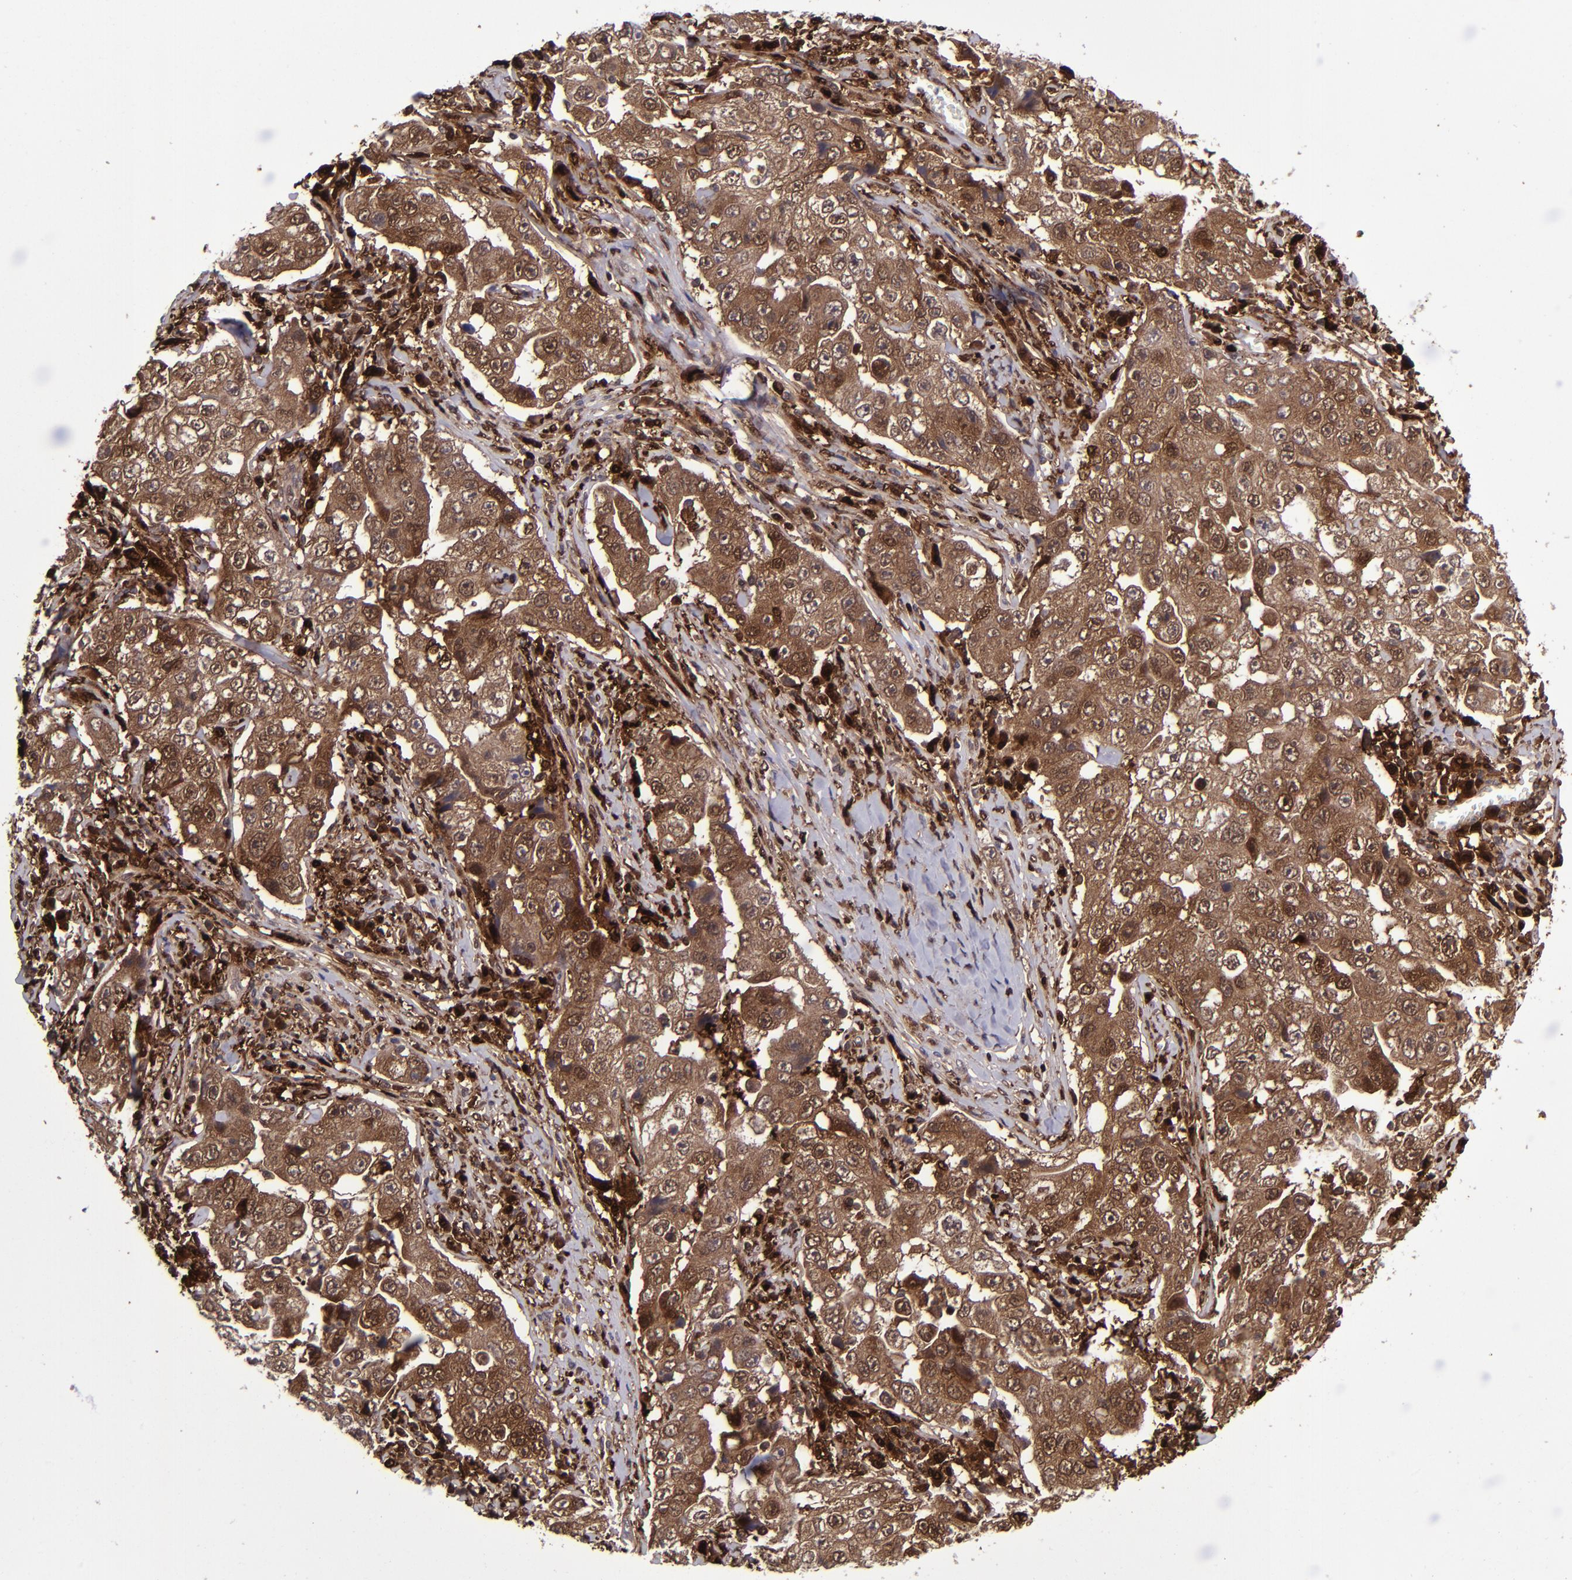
{"staining": {"intensity": "strong", "quantity": "25%-75%", "location": "cytoplasmic/membranous,nuclear"}, "tissue": "lung cancer", "cell_type": "Tumor cells", "image_type": "cancer", "snomed": [{"axis": "morphology", "description": "Squamous cell carcinoma, NOS"}, {"axis": "topography", "description": "Lung"}], "caption": "Squamous cell carcinoma (lung) stained for a protein (brown) shows strong cytoplasmic/membranous and nuclear positive staining in approximately 25%-75% of tumor cells.", "gene": "TYMP", "patient": {"sex": "male", "age": 64}}